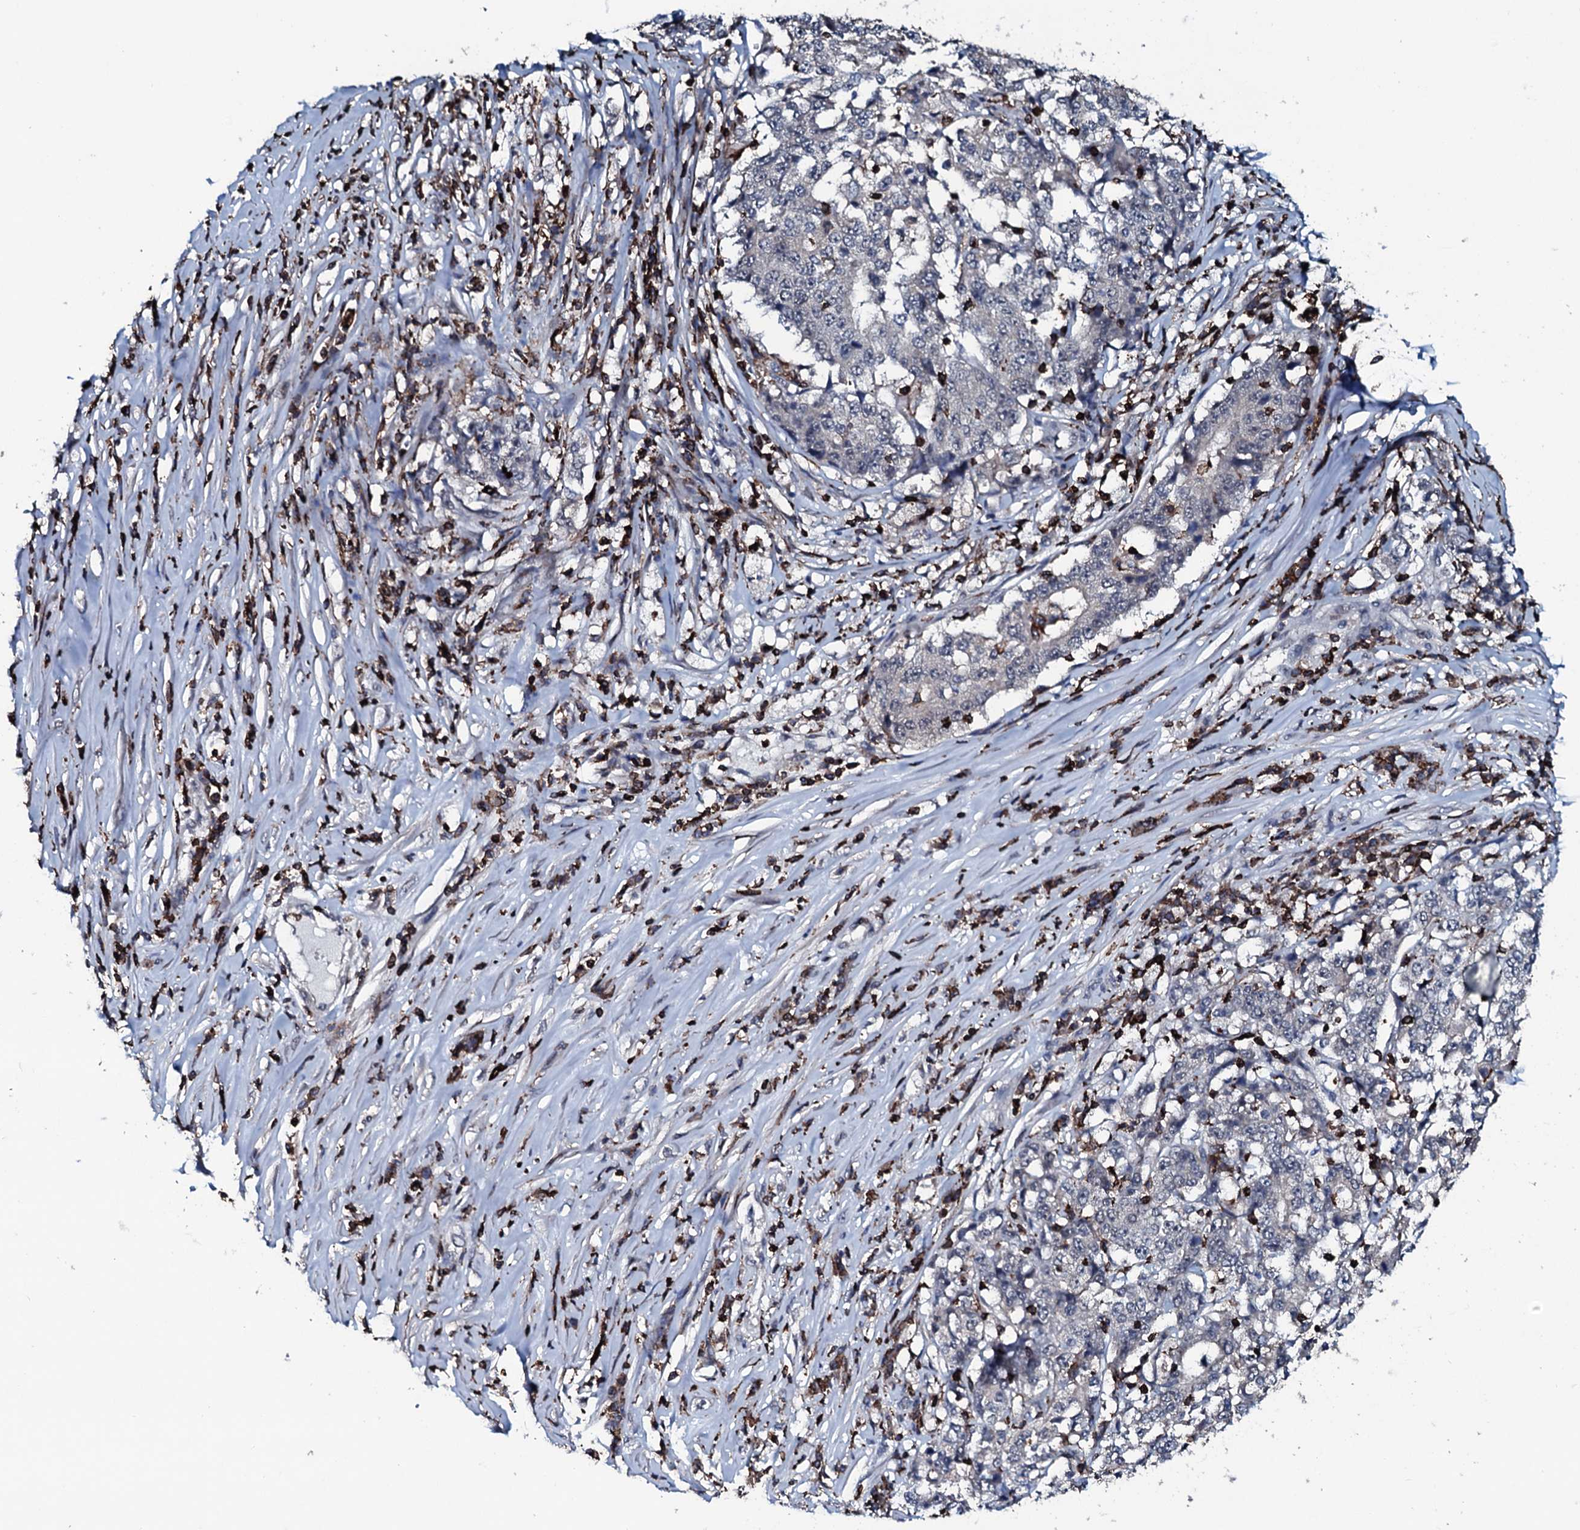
{"staining": {"intensity": "negative", "quantity": "none", "location": "none"}, "tissue": "stomach cancer", "cell_type": "Tumor cells", "image_type": "cancer", "snomed": [{"axis": "morphology", "description": "Adenocarcinoma, NOS"}, {"axis": "topography", "description": "Stomach"}], "caption": "Tumor cells show no significant positivity in stomach cancer (adenocarcinoma). (Brightfield microscopy of DAB immunohistochemistry (IHC) at high magnification).", "gene": "OGFOD2", "patient": {"sex": "male", "age": 59}}